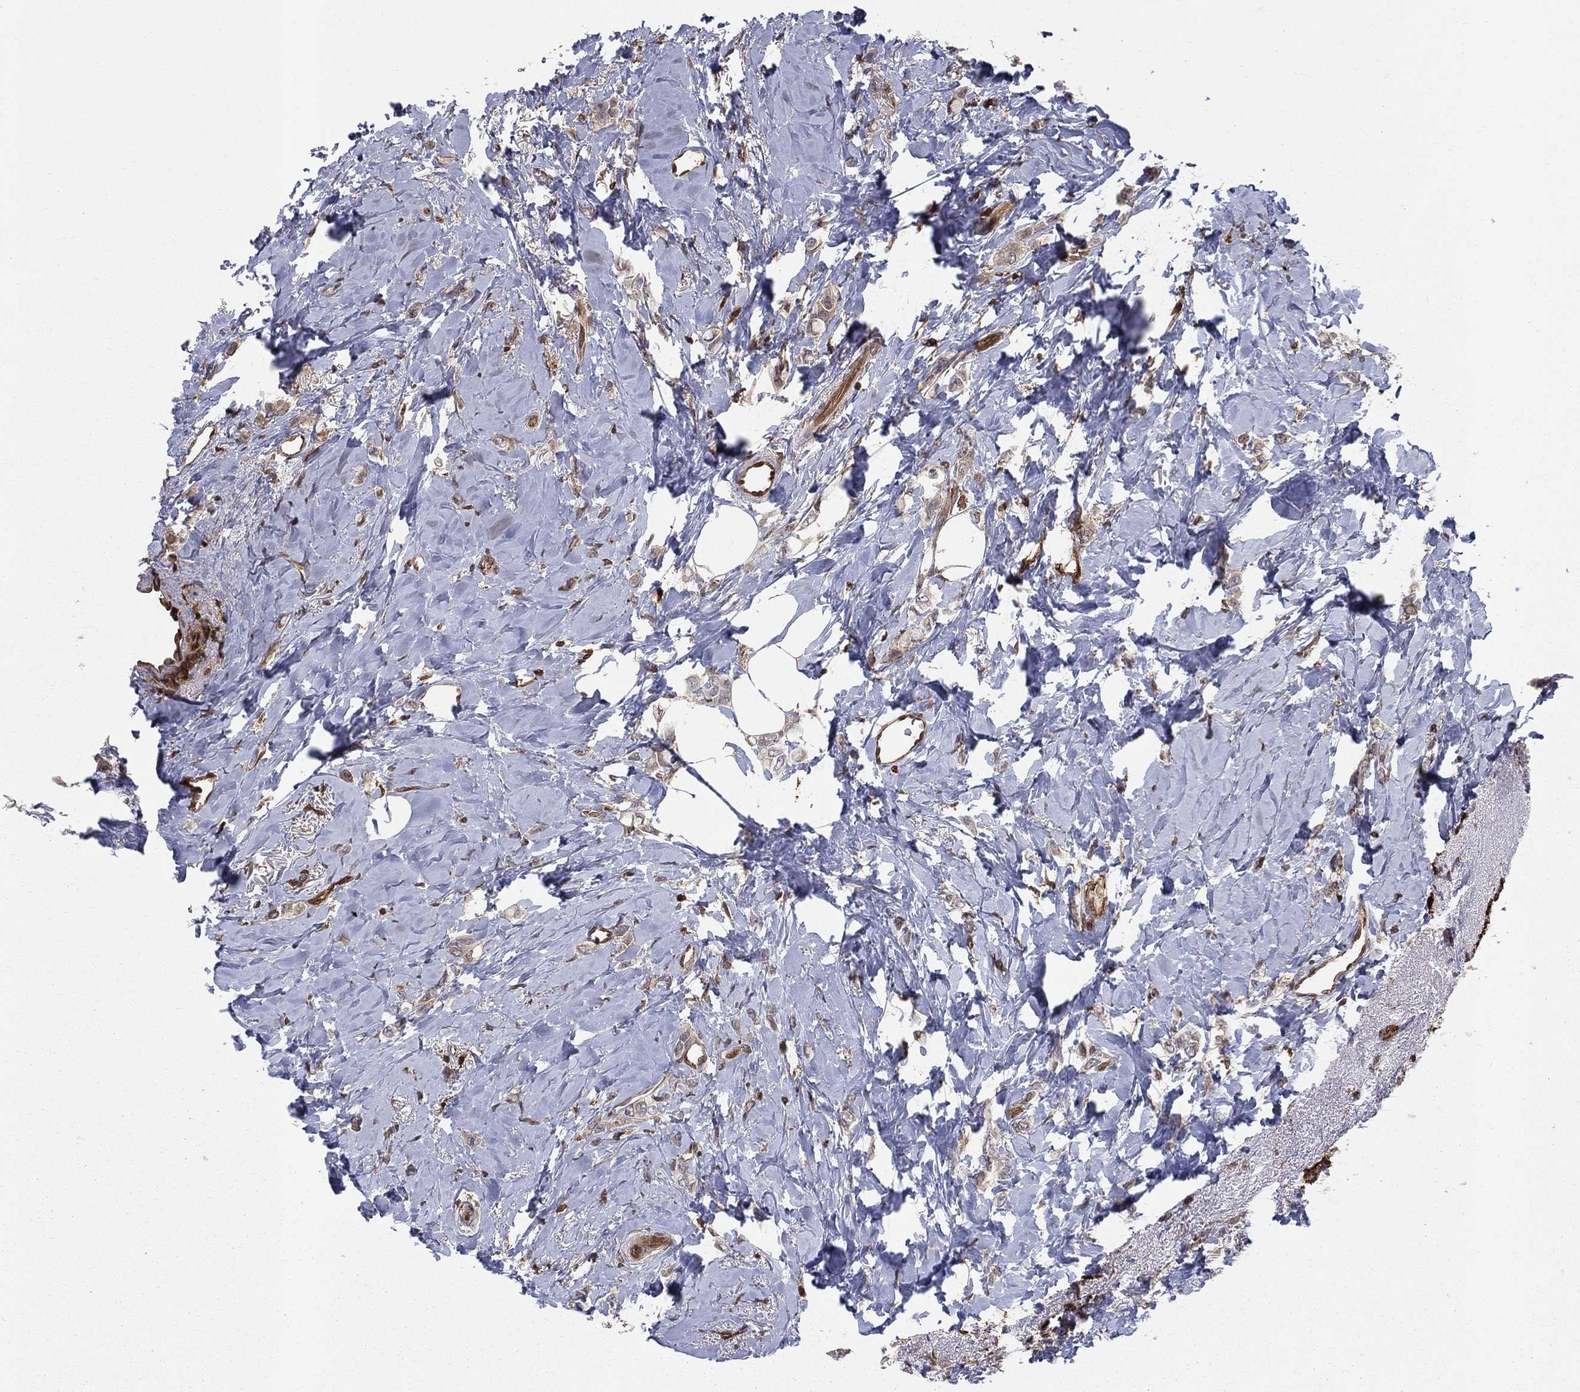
{"staining": {"intensity": "weak", "quantity": ">75%", "location": "cytoplasmic/membranous"}, "tissue": "breast cancer", "cell_type": "Tumor cells", "image_type": "cancer", "snomed": [{"axis": "morphology", "description": "Lobular carcinoma"}, {"axis": "topography", "description": "Breast"}], "caption": "Immunohistochemical staining of human lobular carcinoma (breast) displays weak cytoplasmic/membranous protein expression in about >75% of tumor cells.", "gene": "ENO1", "patient": {"sex": "female", "age": 66}}